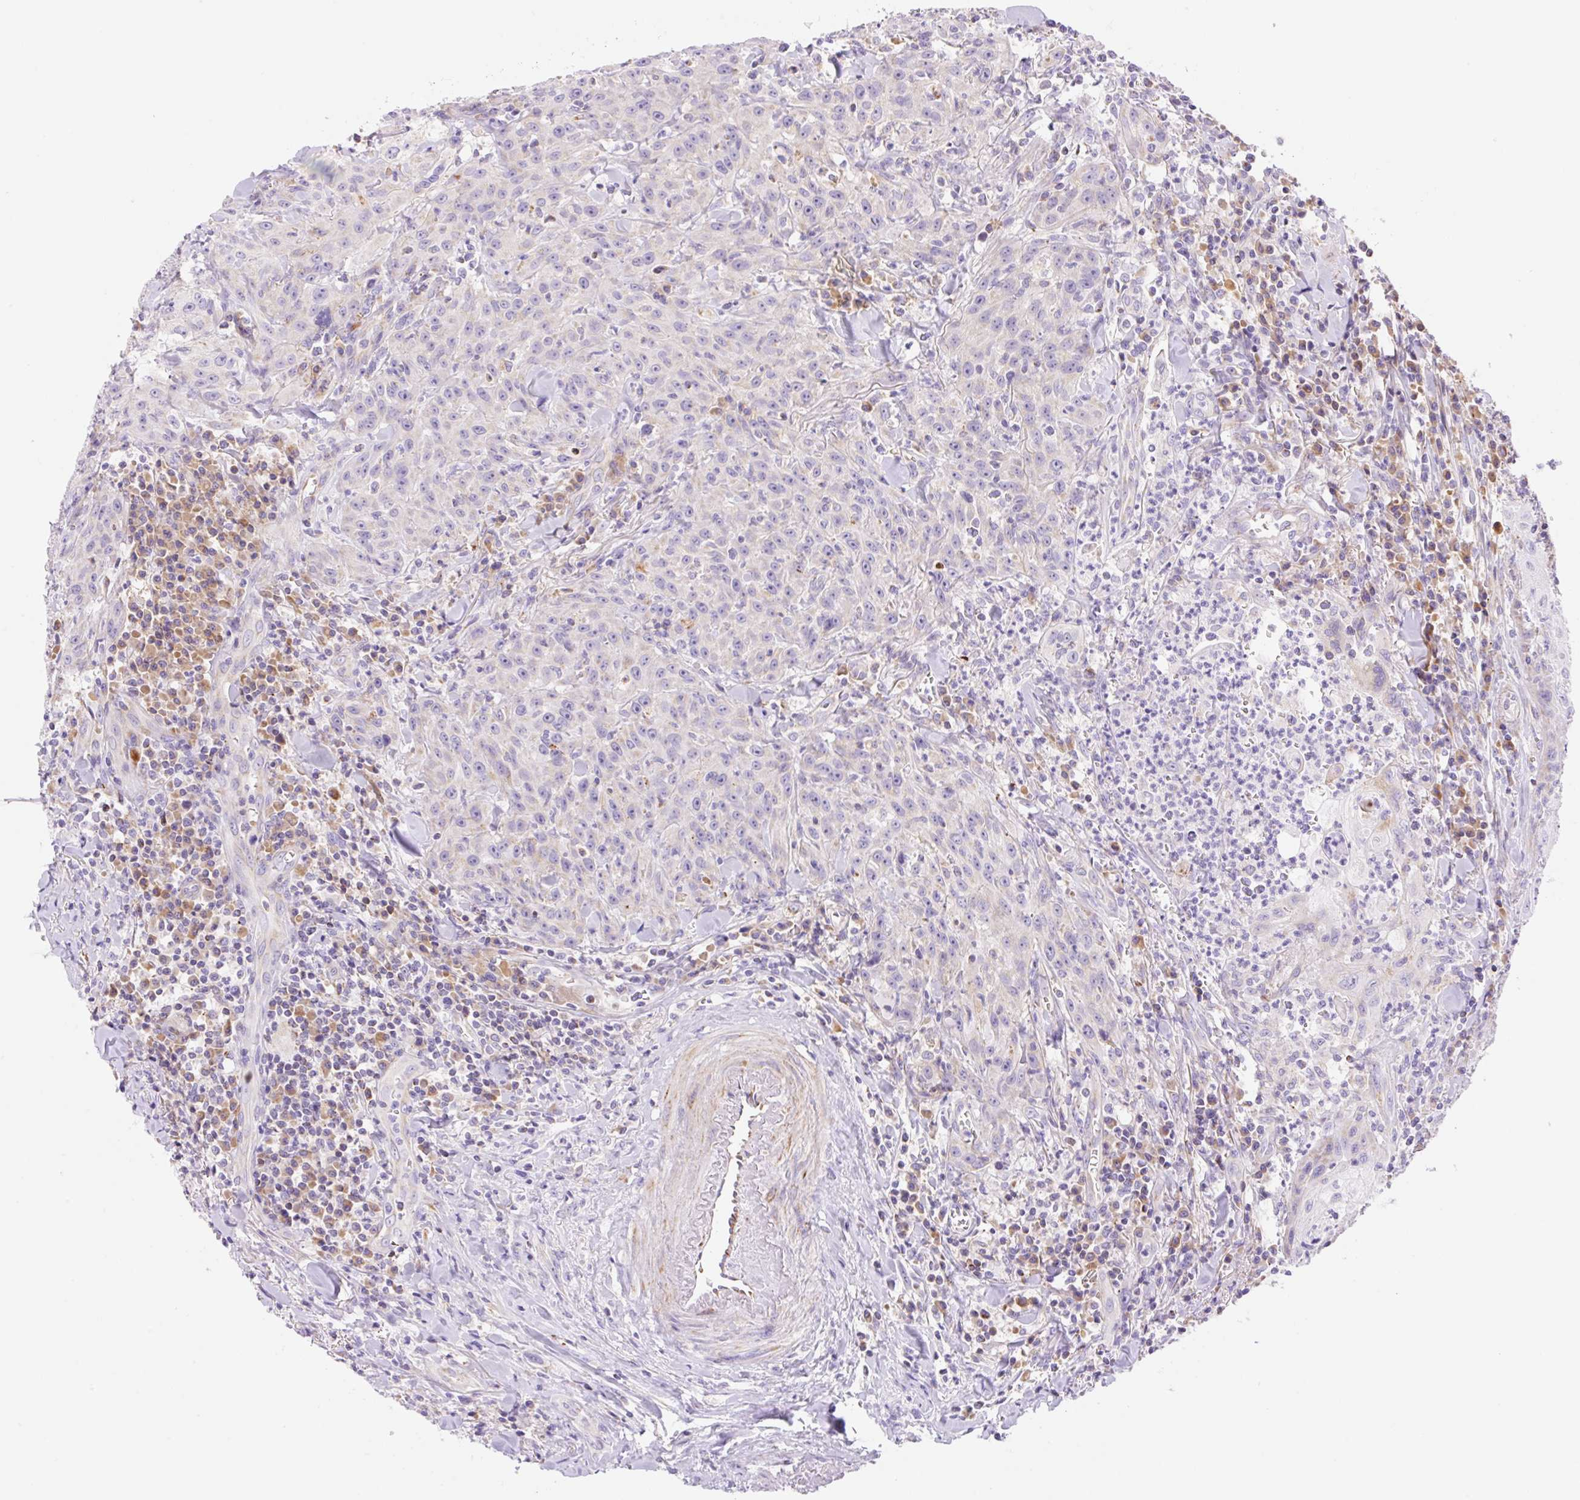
{"staining": {"intensity": "moderate", "quantity": "<25%", "location": "cytoplasmic/membranous"}, "tissue": "head and neck cancer", "cell_type": "Tumor cells", "image_type": "cancer", "snomed": [{"axis": "morphology", "description": "Normal tissue, NOS"}, {"axis": "morphology", "description": "Squamous cell carcinoma, NOS"}, {"axis": "topography", "description": "Oral tissue"}, {"axis": "topography", "description": "Head-Neck"}], "caption": "Head and neck squamous cell carcinoma tissue reveals moderate cytoplasmic/membranous positivity in approximately <25% of tumor cells (DAB IHC, brown staining for protein, blue staining for nuclei).", "gene": "ETNK2", "patient": {"sex": "female", "age": 70}}